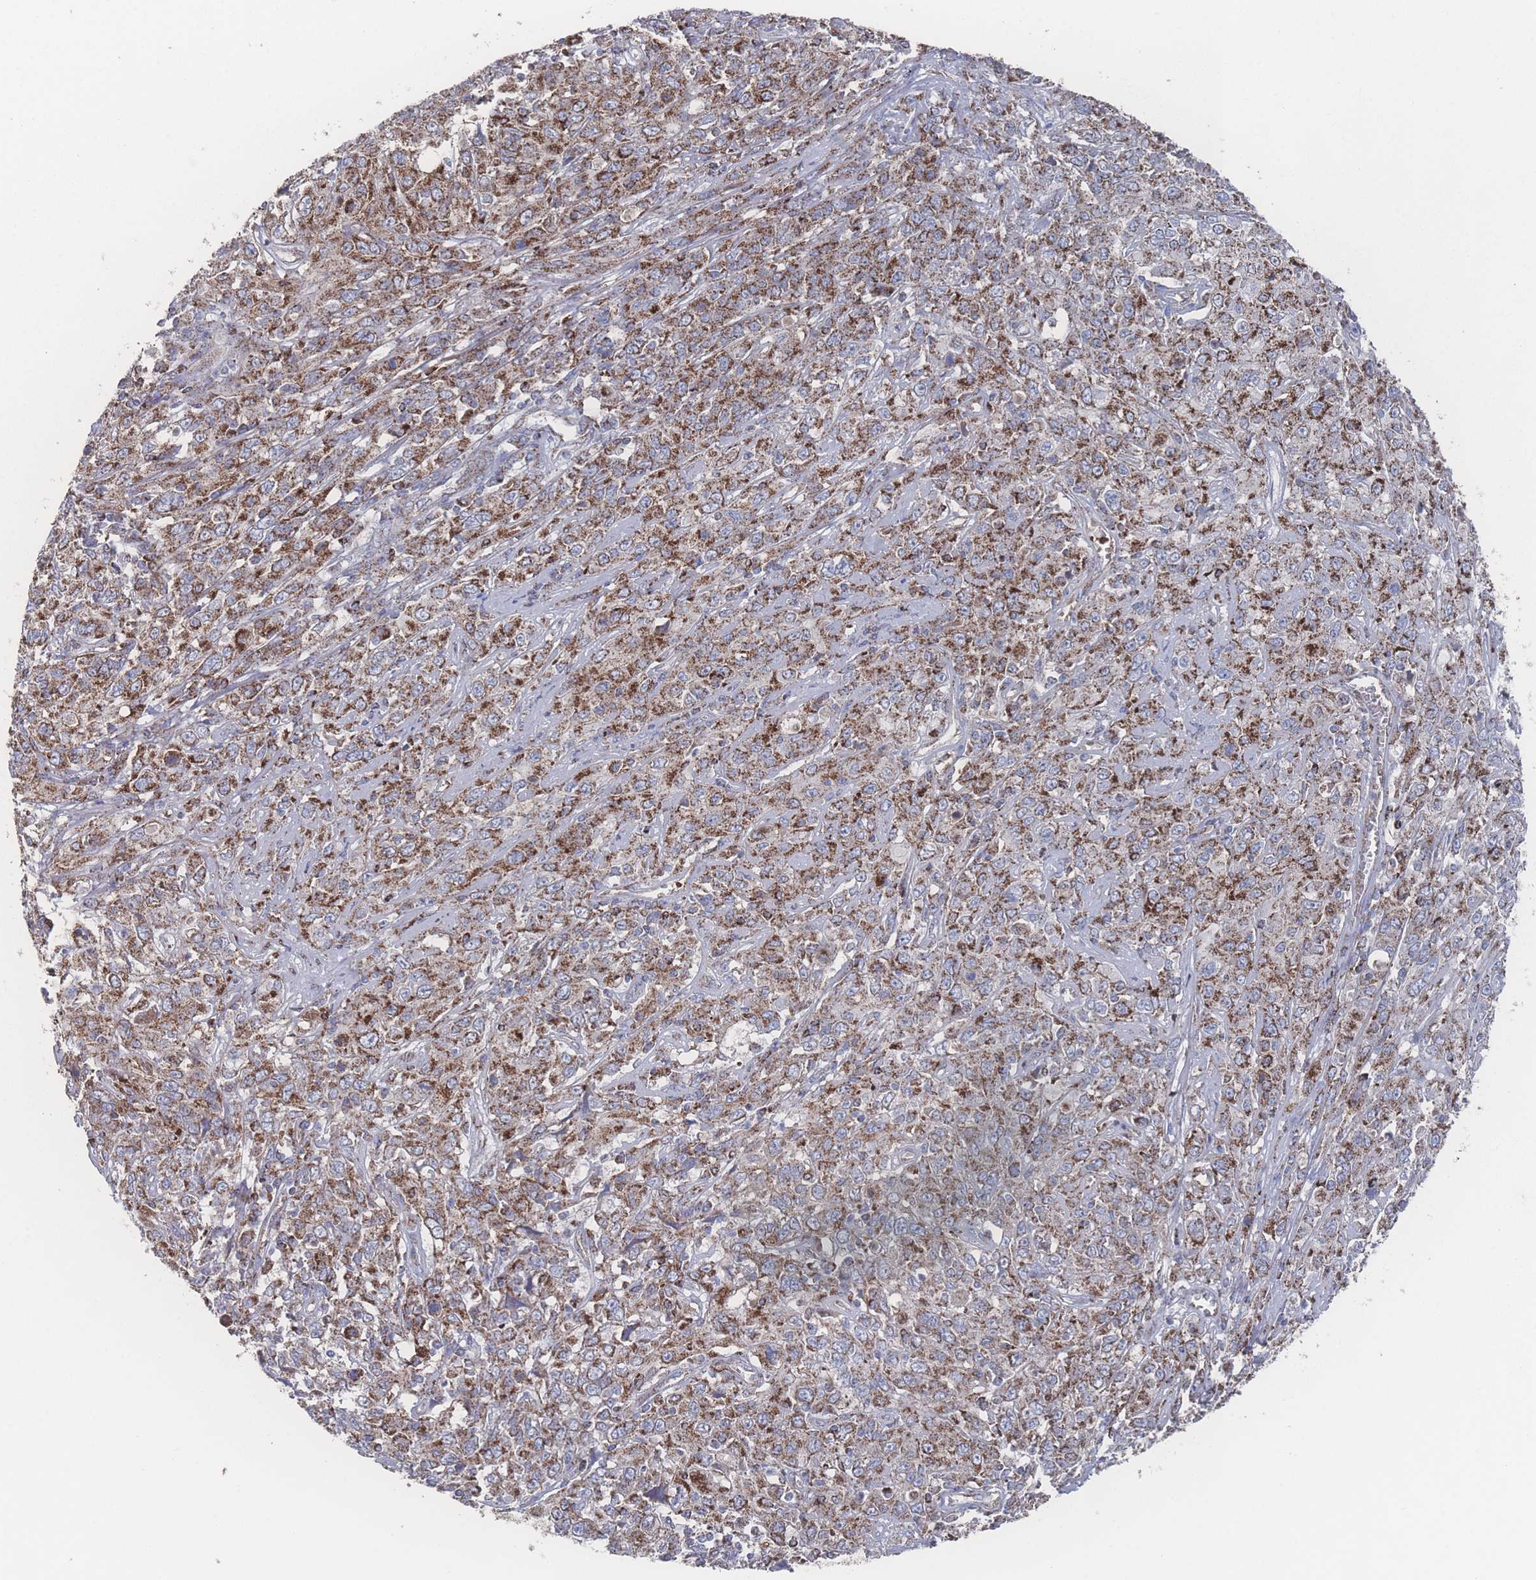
{"staining": {"intensity": "moderate", "quantity": ">75%", "location": "cytoplasmic/membranous"}, "tissue": "cervical cancer", "cell_type": "Tumor cells", "image_type": "cancer", "snomed": [{"axis": "morphology", "description": "Squamous cell carcinoma, NOS"}, {"axis": "topography", "description": "Cervix"}], "caption": "Immunohistochemical staining of human cervical squamous cell carcinoma displays medium levels of moderate cytoplasmic/membranous protein staining in about >75% of tumor cells. The protein is shown in brown color, while the nuclei are stained blue.", "gene": "PEX14", "patient": {"sex": "female", "age": 46}}